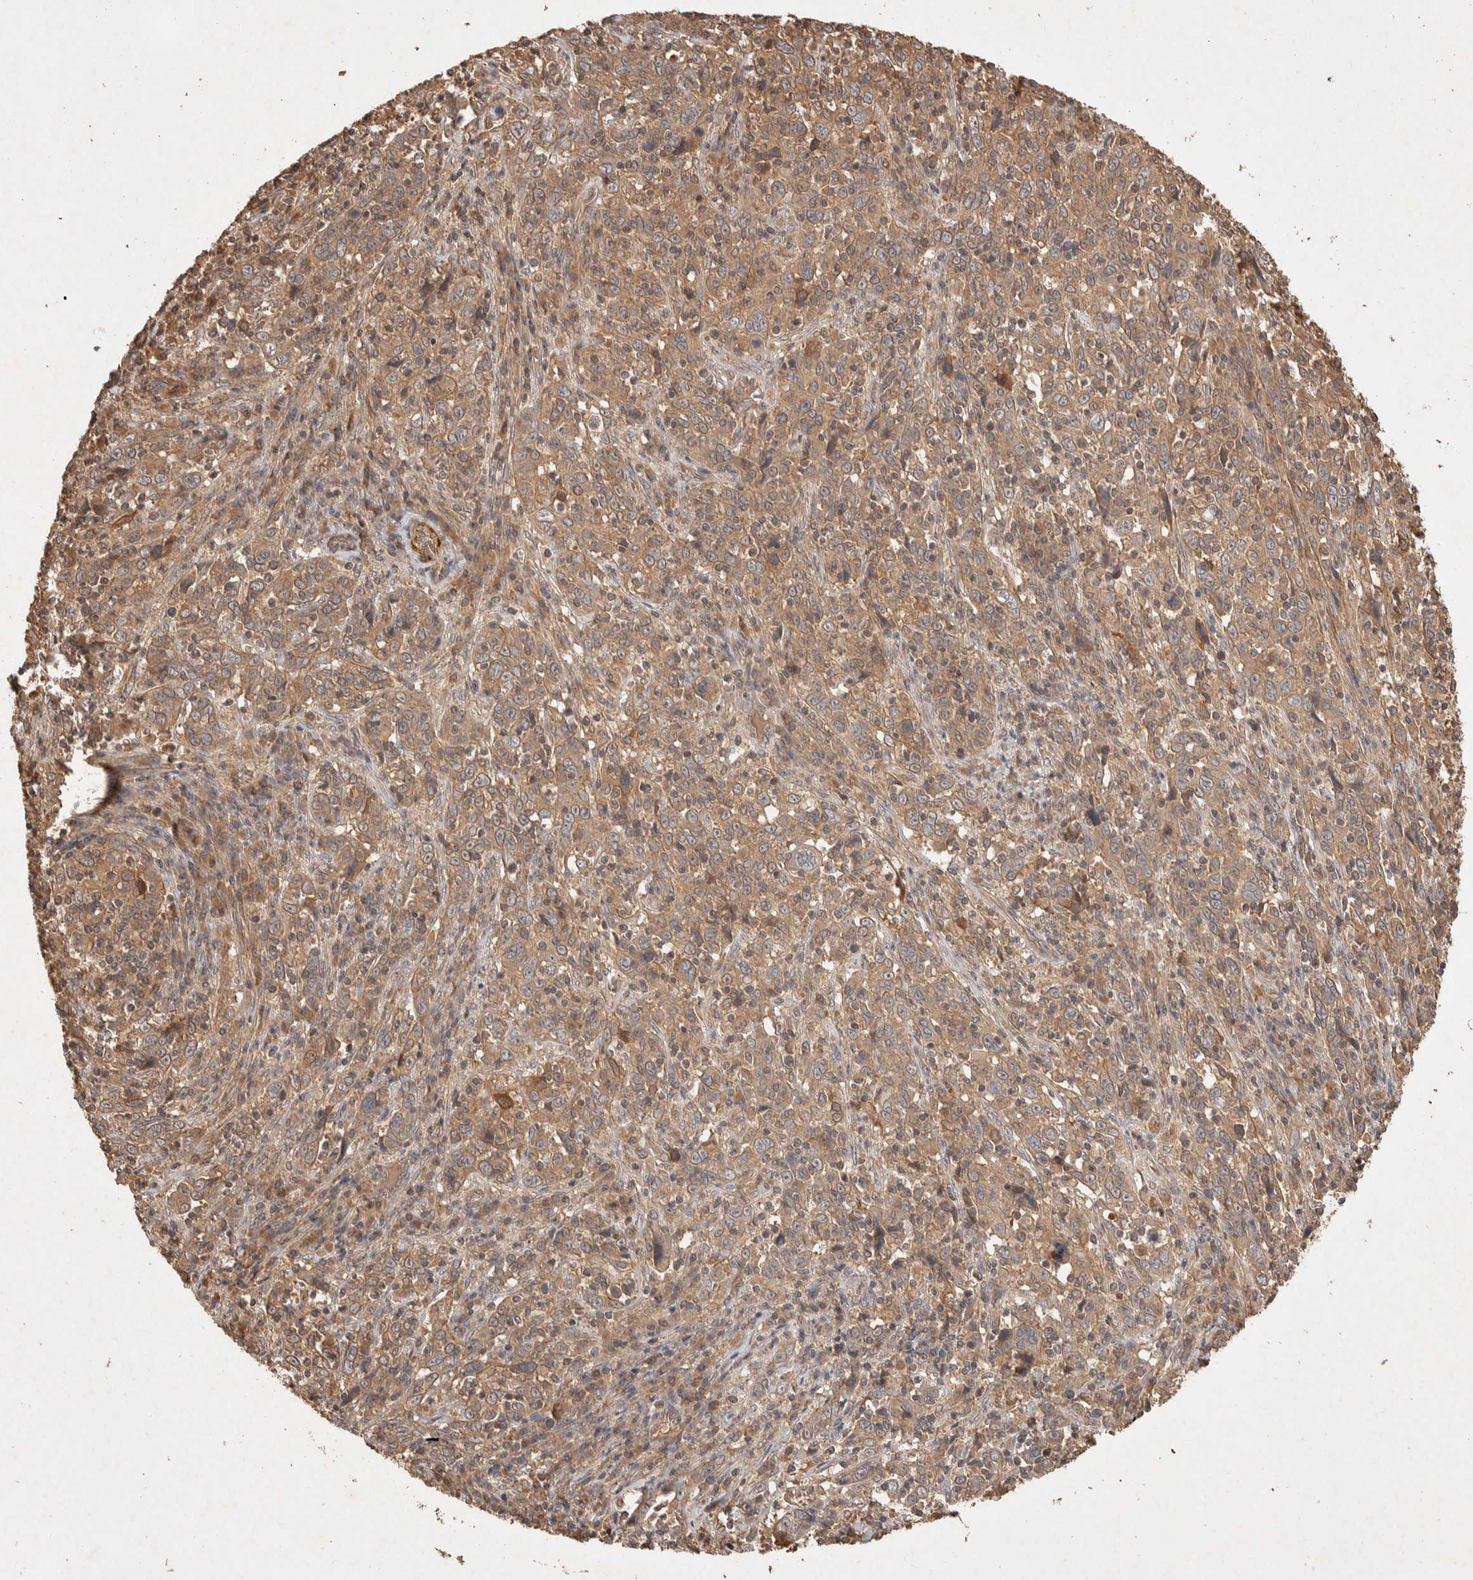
{"staining": {"intensity": "moderate", "quantity": ">75%", "location": "cytoplasmic/membranous"}, "tissue": "cervical cancer", "cell_type": "Tumor cells", "image_type": "cancer", "snomed": [{"axis": "morphology", "description": "Squamous cell carcinoma, NOS"}, {"axis": "topography", "description": "Cervix"}], "caption": "Human cervical cancer stained with a brown dye displays moderate cytoplasmic/membranous positive positivity in approximately >75% of tumor cells.", "gene": "NSMAF", "patient": {"sex": "female", "age": 46}}